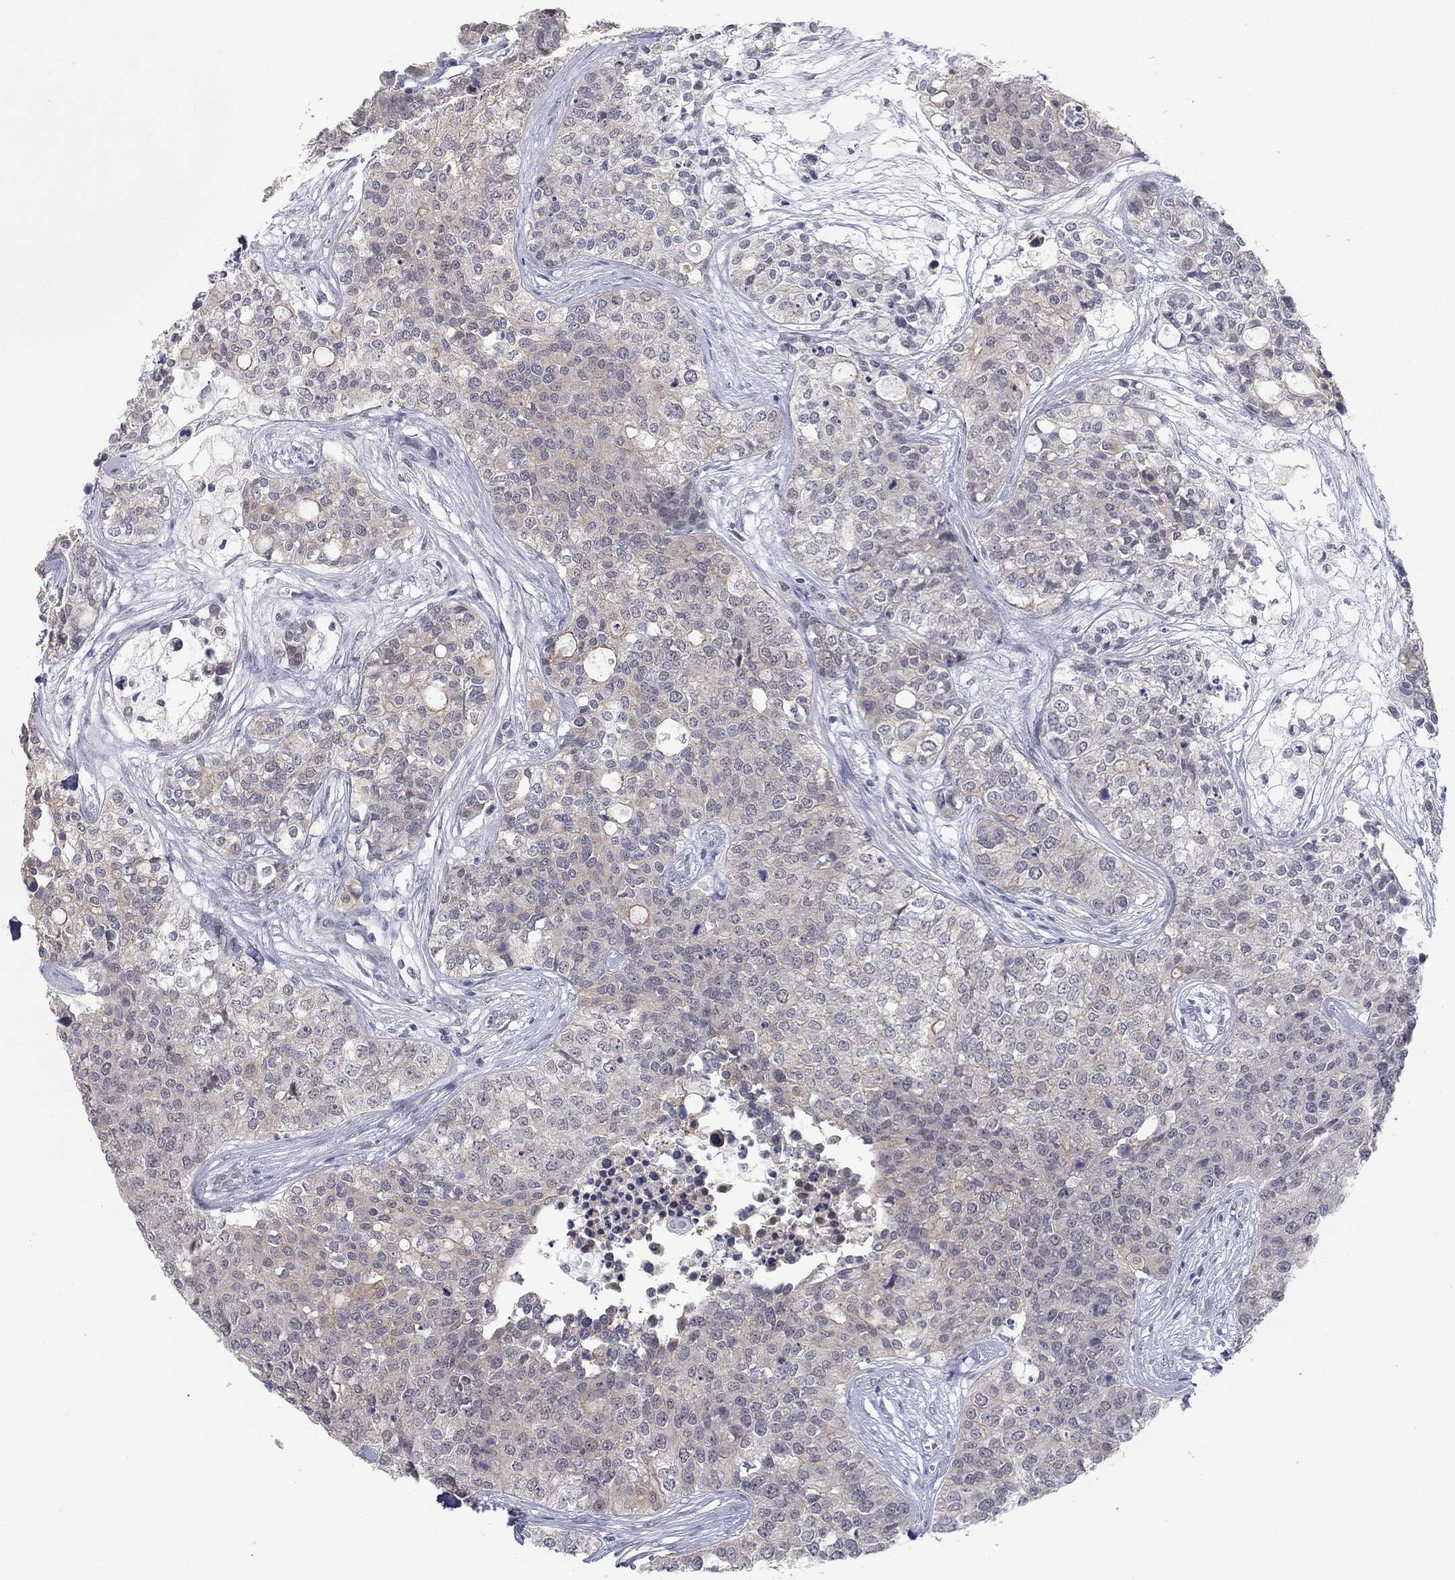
{"staining": {"intensity": "weak", "quantity": "<25%", "location": "cytoplasmic/membranous"}, "tissue": "carcinoid", "cell_type": "Tumor cells", "image_type": "cancer", "snomed": [{"axis": "morphology", "description": "Carcinoid, malignant, NOS"}, {"axis": "topography", "description": "Colon"}], "caption": "Tumor cells are negative for brown protein staining in malignant carcinoid.", "gene": "SLC22A2", "patient": {"sex": "male", "age": 81}}